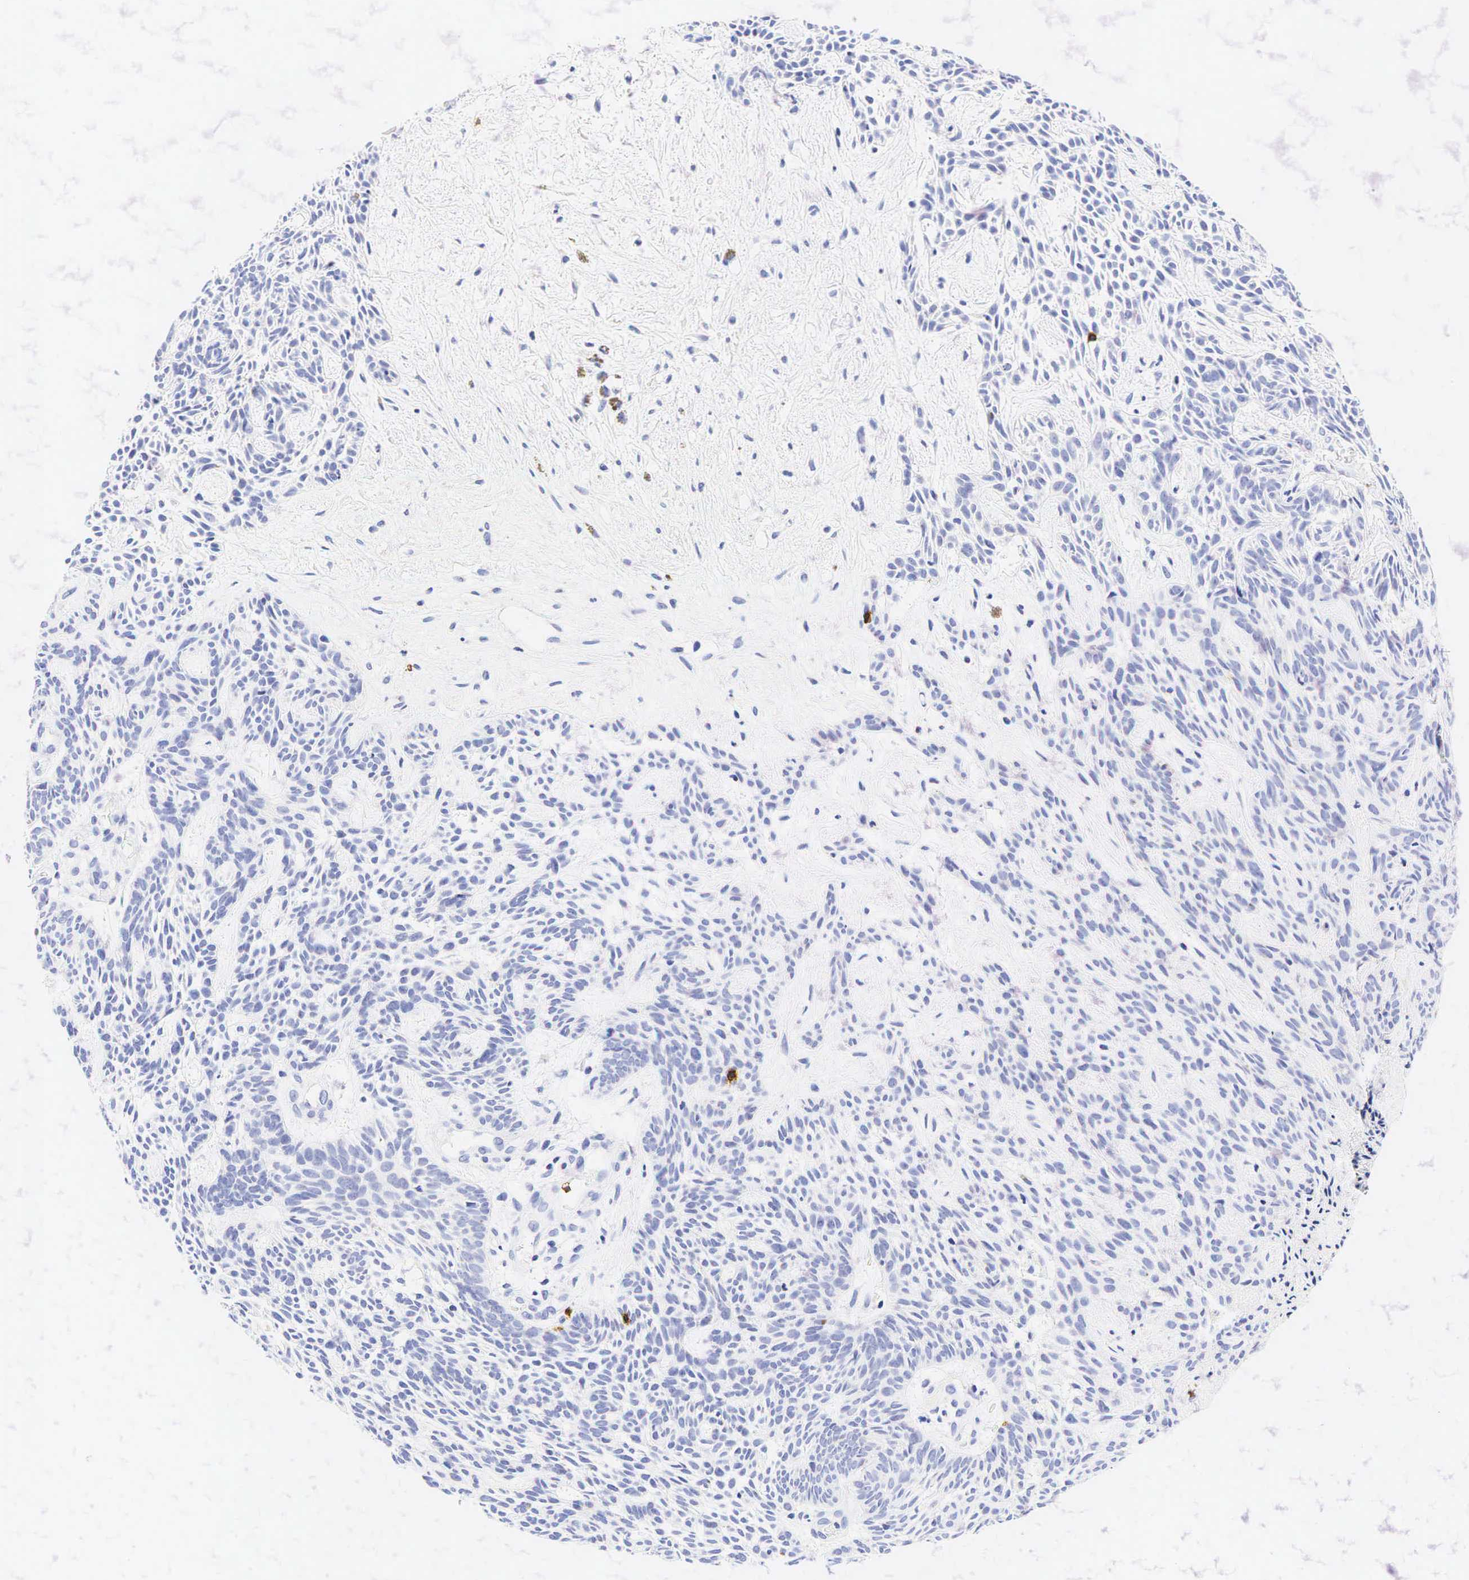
{"staining": {"intensity": "negative", "quantity": "none", "location": "none"}, "tissue": "skin cancer", "cell_type": "Tumor cells", "image_type": "cancer", "snomed": [{"axis": "morphology", "description": "Basal cell carcinoma"}, {"axis": "topography", "description": "Skin"}], "caption": "Immunohistochemical staining of skin cancer (basal cell carcinoma) shows no significant expression in tumor cells.", "gene": "CD8A", "patient": {"sex": "male", "age": 58}}